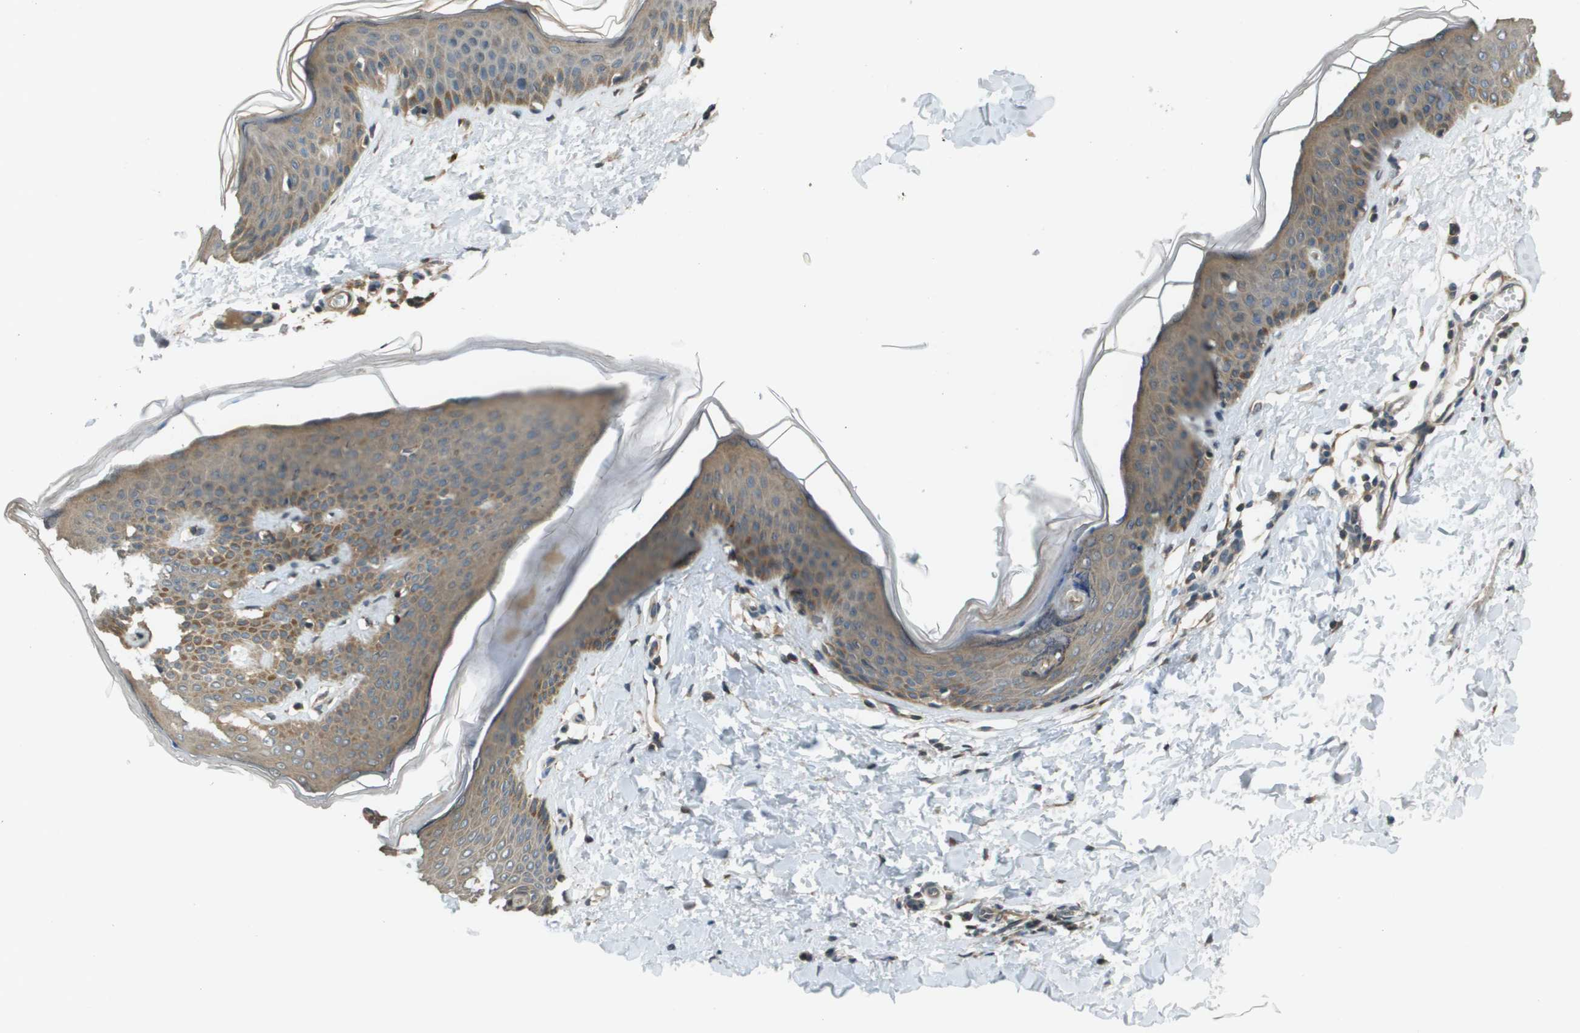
{"staining": {"intensity": "moderate", "quantity": ">75%", "location": "cytoplasmic/membranous"}, "tissue": "skin", "cell_type": "Fibroblasts", "image_type": "normal", "snomed": [{"axis": "morphology", "description": "Normal tissue, NOS"}, {"axis": "topography", "description": "Skin"}], "caption": "A micrograph of skin stained for a protein displays moderate cytoplasmic/membranous brown staining in fibroblasts. The staining is performed using DAB brown chromogen to label protein expression. The nuclei are counter-stained blue using hematoxylin.", "gene": "CDKN2C", "patient": {"sex": "female", "age": 17}}